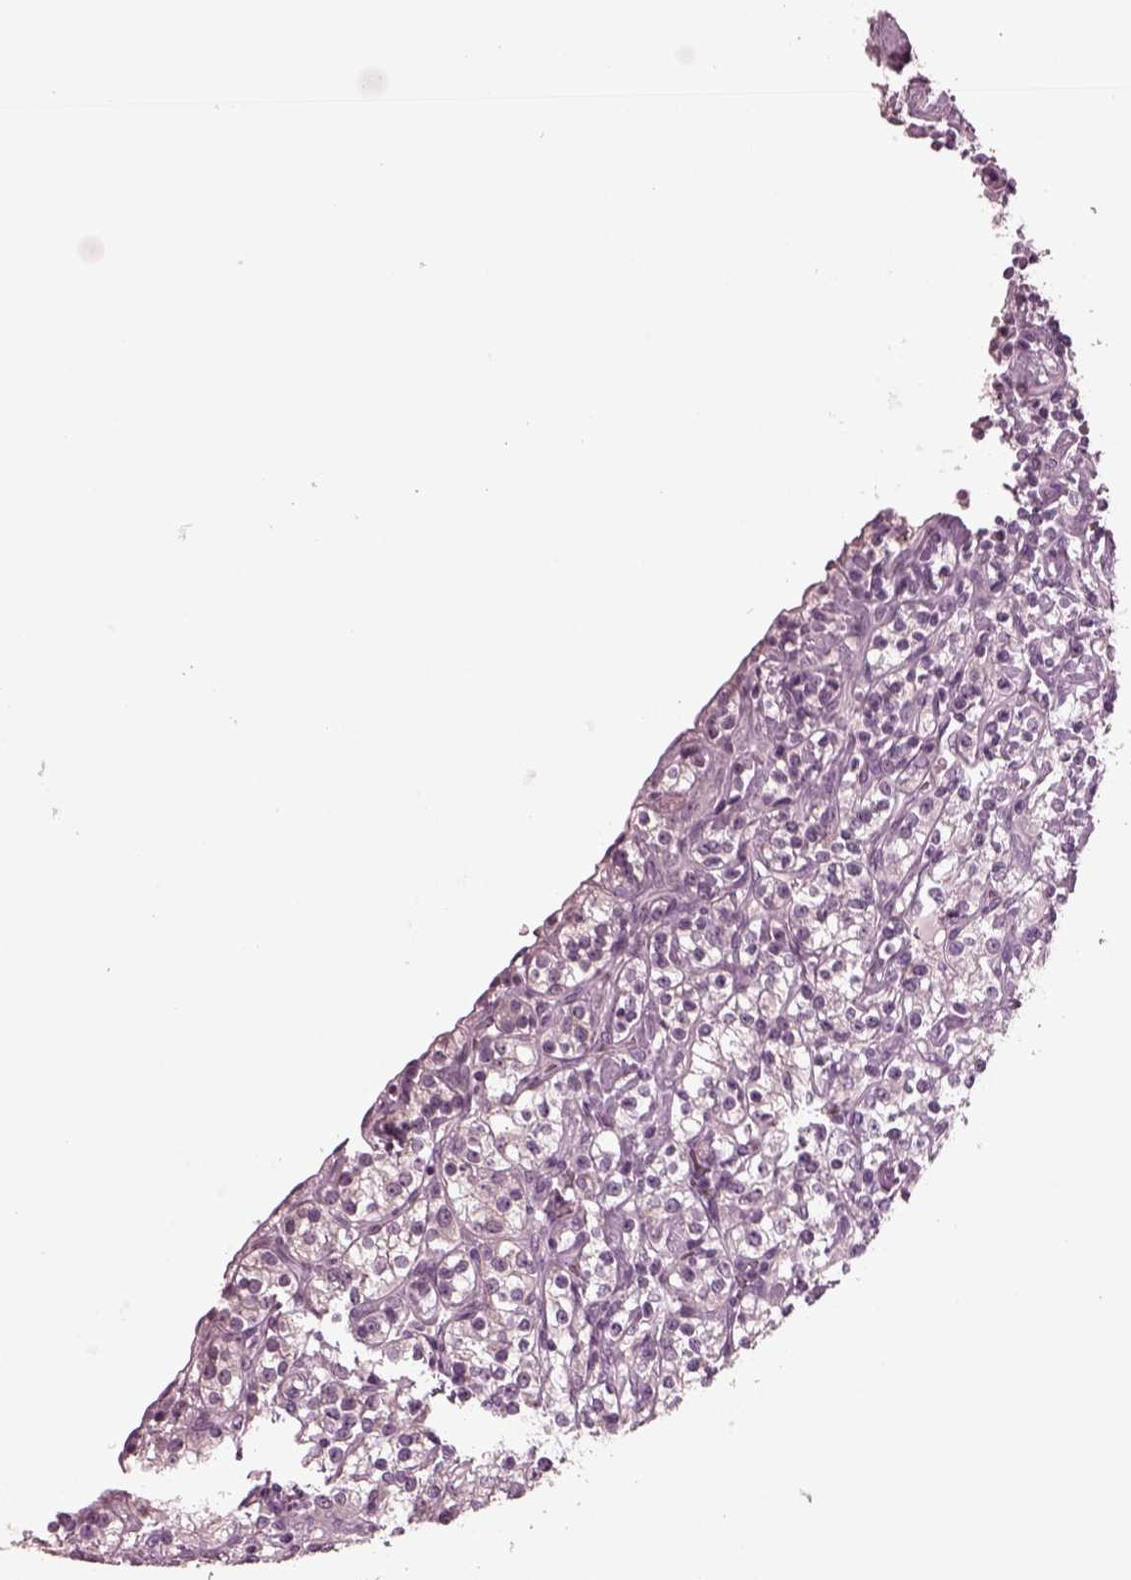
{"staining": {"intensity": "negative", "quantity": "none", "location": "none"}, "tissue": "renal cancer", "cell_type": "Tumor cells", "image_type": "cancer", "snomed": [{"axis": "morphology", "description": "Adenocarcinoma, NOS"}, {"axis": "topography", "description": "Kidney"}], "caption": "High power microscopy image of an immunohistochemistry histopathology image of adenocarcinoma (renal), revealing no significant positivity in tumor cells.", "gene": "MIB2", "patient": {"sex": "male", "age": 77}}